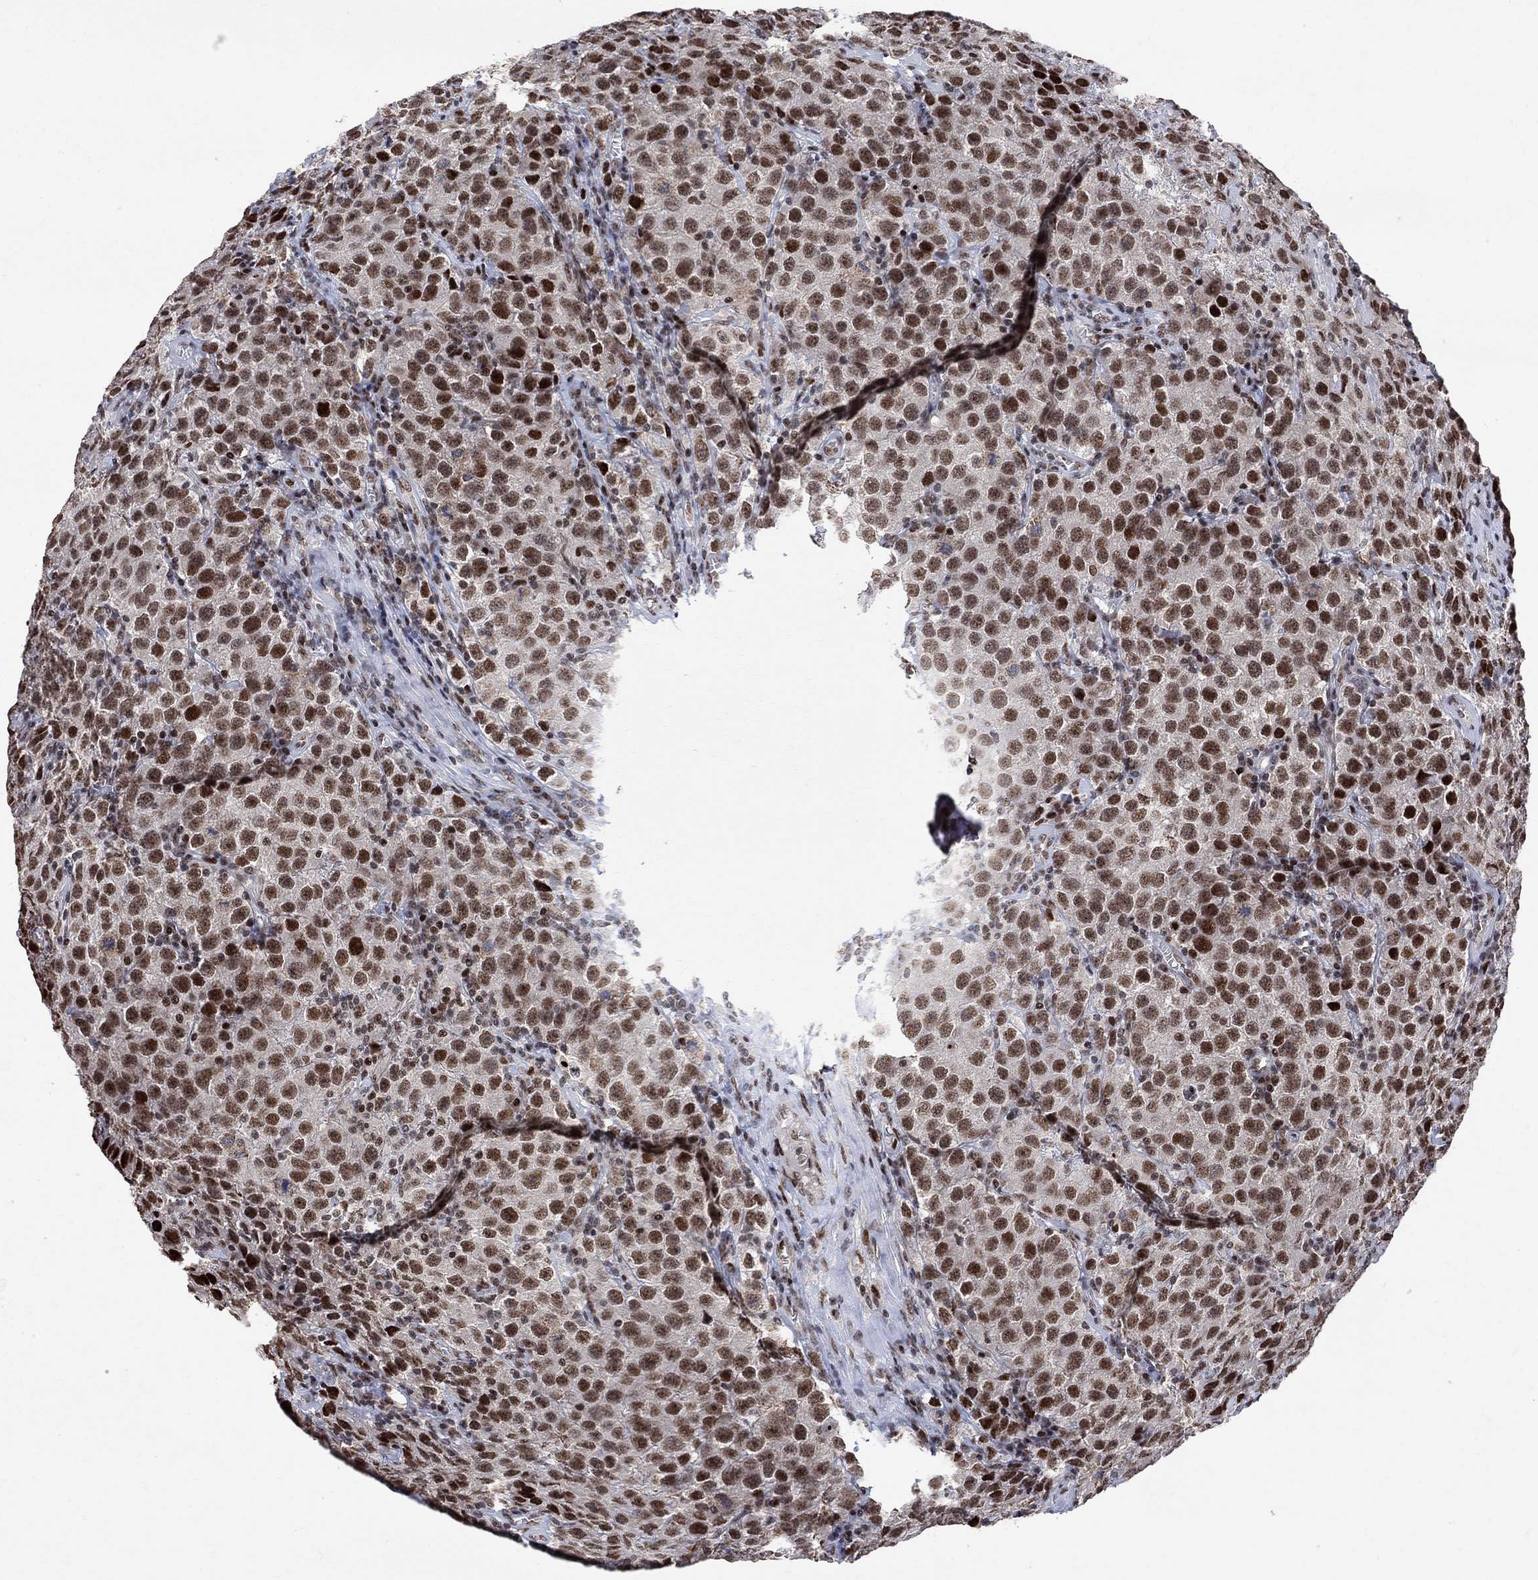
{"staining": {"intensity": "moderate", "quantity": ">75%", "location": "nuclear"}, "tissue": "testis cancer", "cell_type": "Tumor cells", "image_type": "cancer", "snomed": [{"axis": "morphology", "description": "Seminoma, NOS"}, {"axis": "topography", "description": "Testis"}], "caption": "IHC (DAB (3,3'-diaminobenzidine)) staining of human testis cancer (seminoma) displays moderate nuclear protein expression in about >75% of tumor cells.", "gene": "E4F1", "patient": {"sex": "male", "age": 52}}